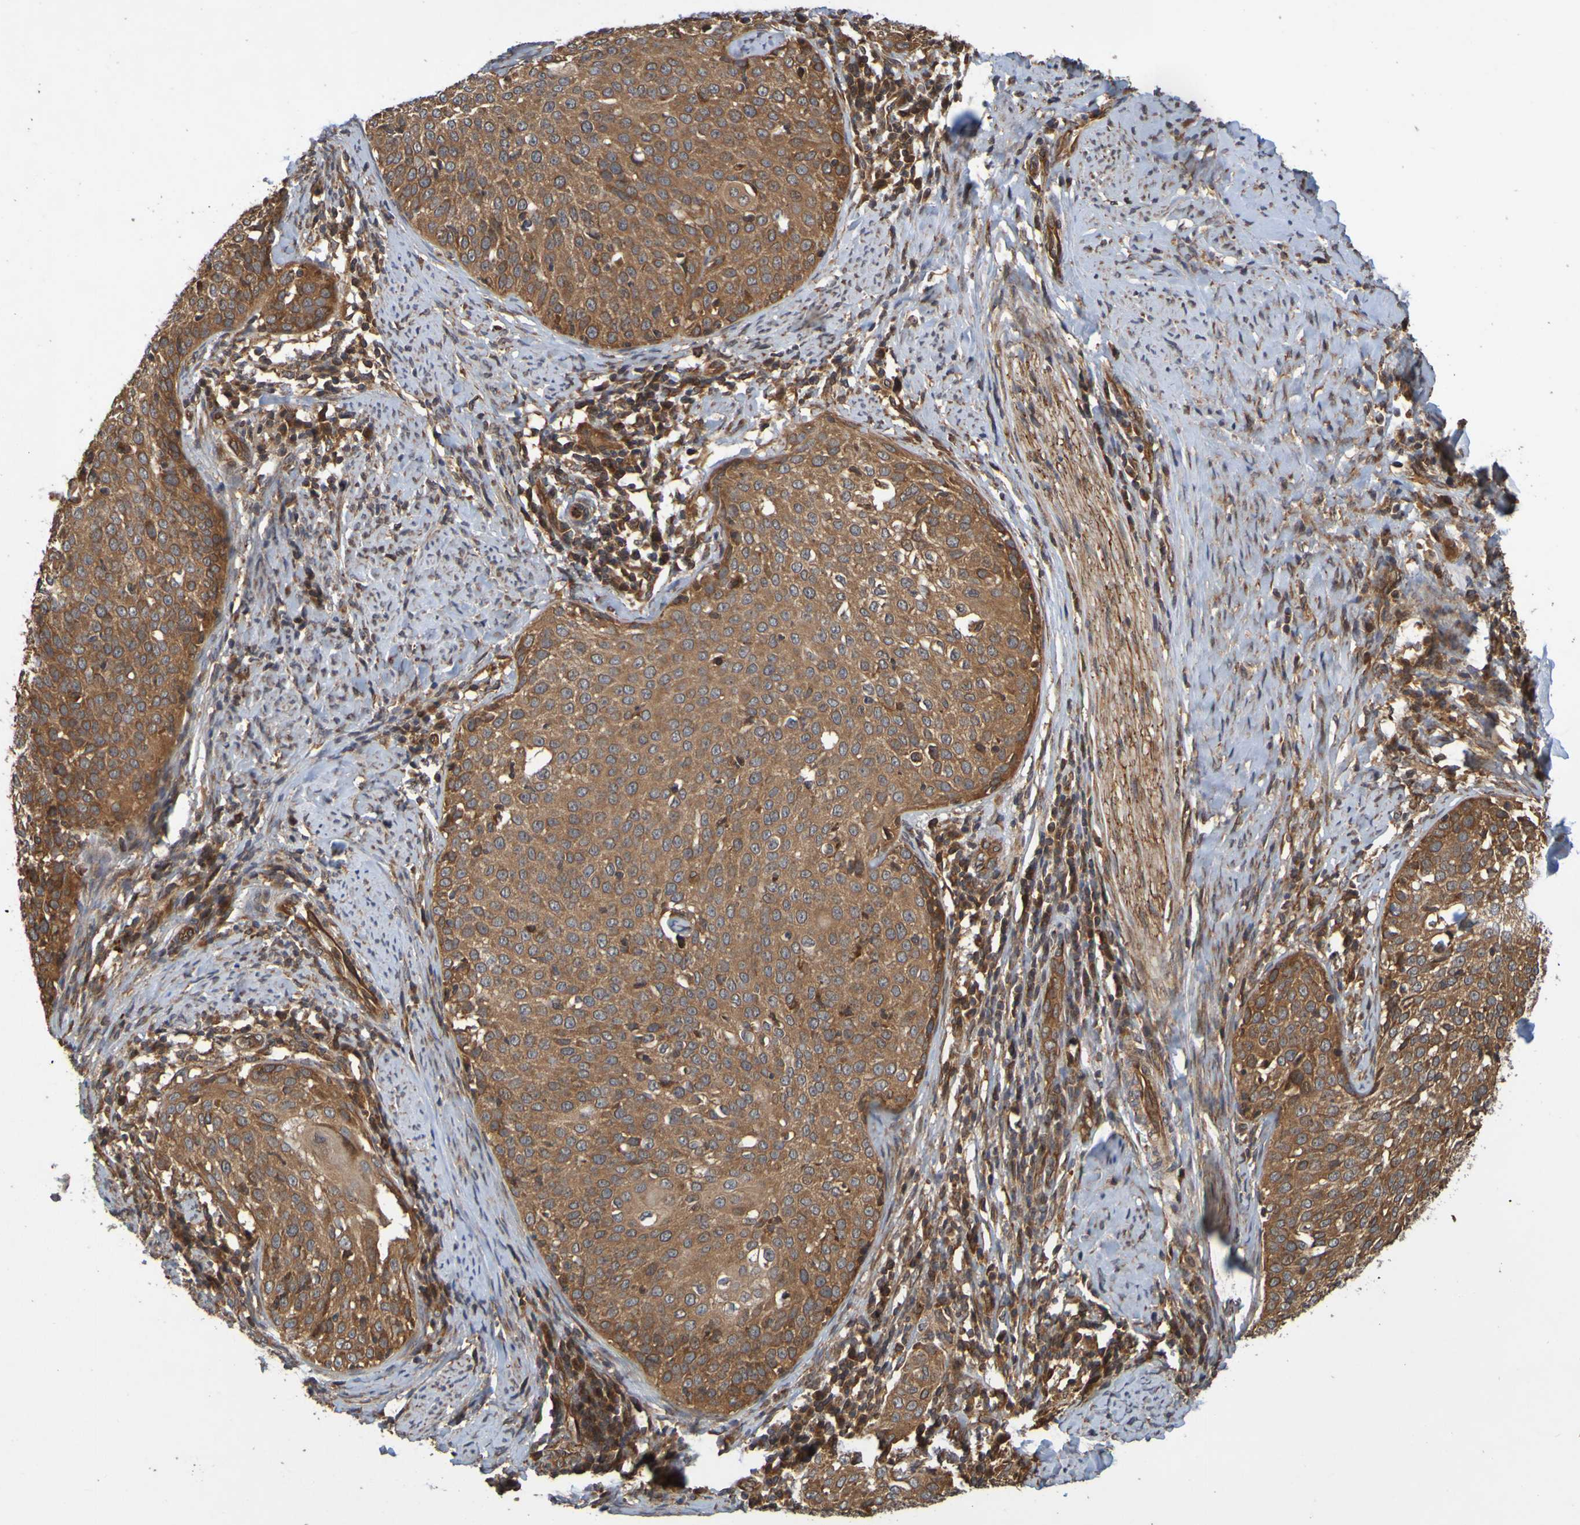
{"staining": {"intensity": "strong", "quantity": ">75%", "location": "cytoplasmic/membranous"}, "tissue": "cervical cancer", "cell_type": "Tumor cells", "image_type": "cancer", "snomed": [{"axis": "morphology", "description": "Squamous cell carcinoma, NOS"}, {"axis": "topography", "description": "Cervix"}], "caption": "An immunohistochemistry histopathology image of tumor tissue is shown. Protein staining in brown highlights strong cytoplasmic/membranous positivity in cervical squamous cell carcinoma within tumor cells. (brown staining indicates protein expression, while blue staining denotes nuclei).", "gene": "OCRL", "patient": {"sex": "female", "age": 51}}